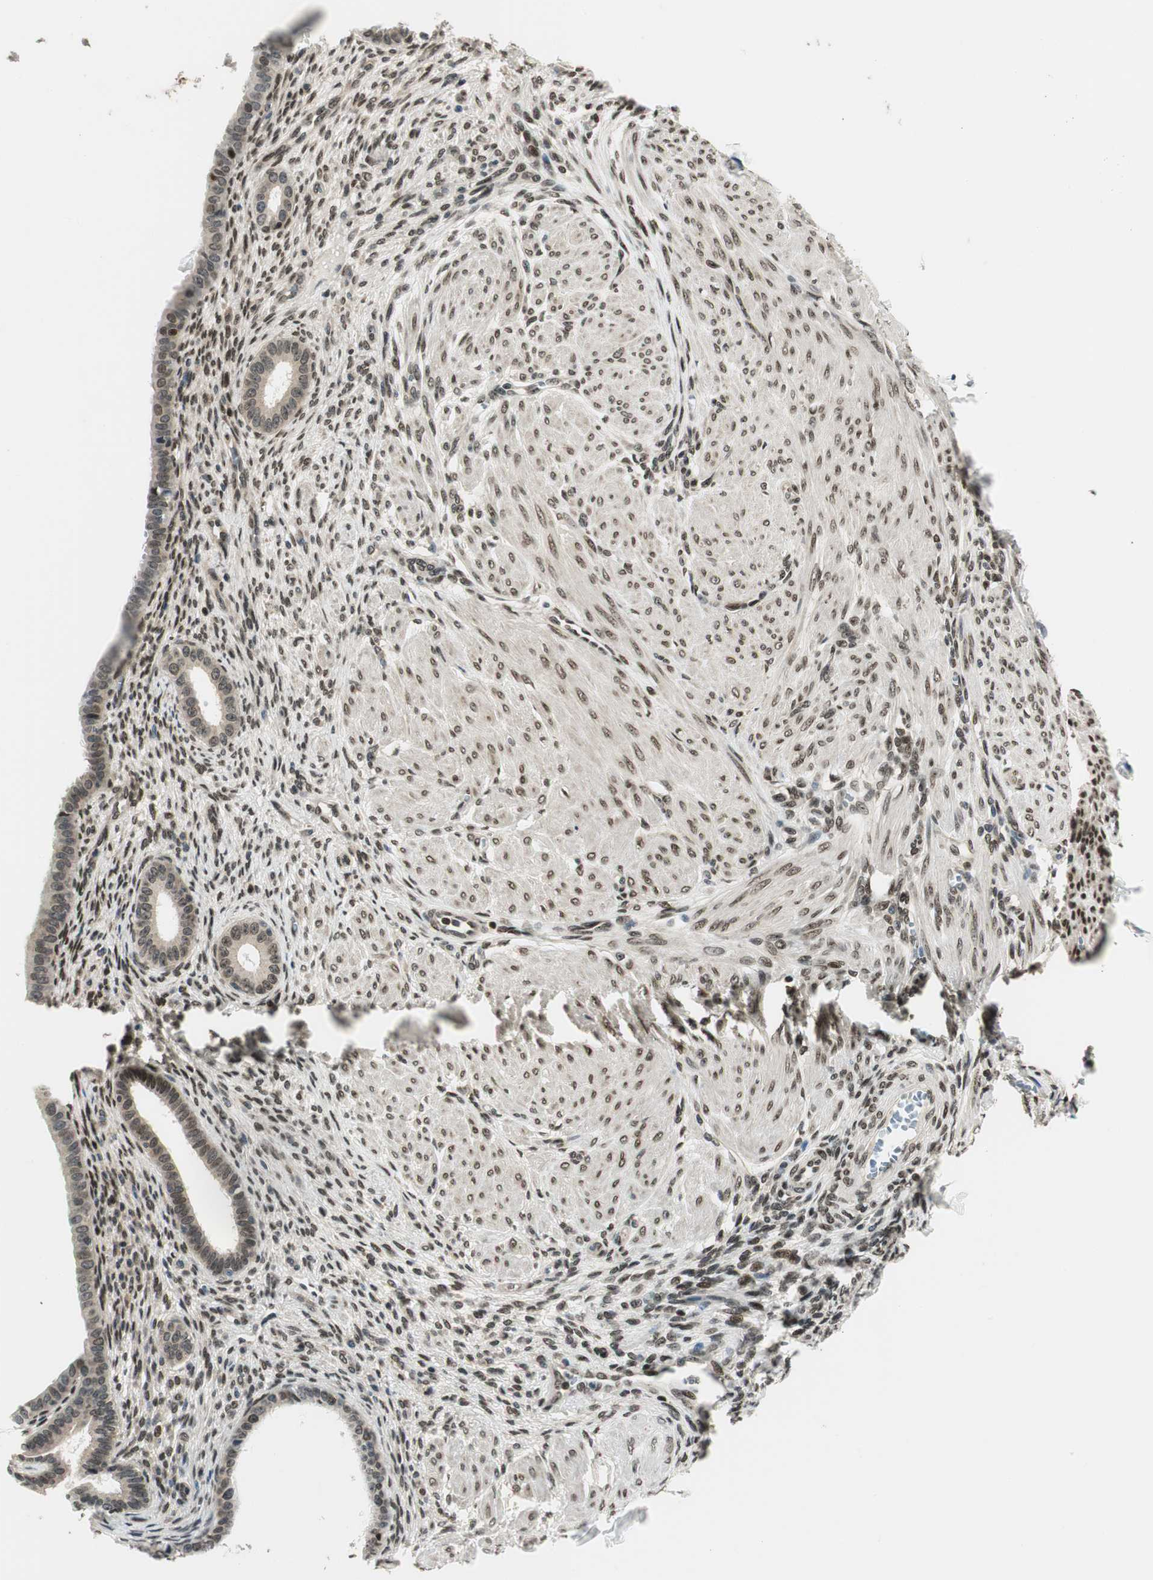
{"staining": {"intensity": "strong", "quantity": ">75%", "location": "nuclear"}, "tissue": "endometrium", "cell_type": "Cells in endometrial stroma", "image_type": "normal", "snomed": [{"axis": "morphology", "description": "Normal tissue, NOS"}, {"axis": "topography", "description": "Endometrium"}], "caption": "Approximately >75% of cells in endometrial stroma in normal human endometrium show strong nuclear protein positivity as visualized by brown immunohistochemical staining.", "gene": "RING1", "patient": {"sex": "female", "age": 72}}